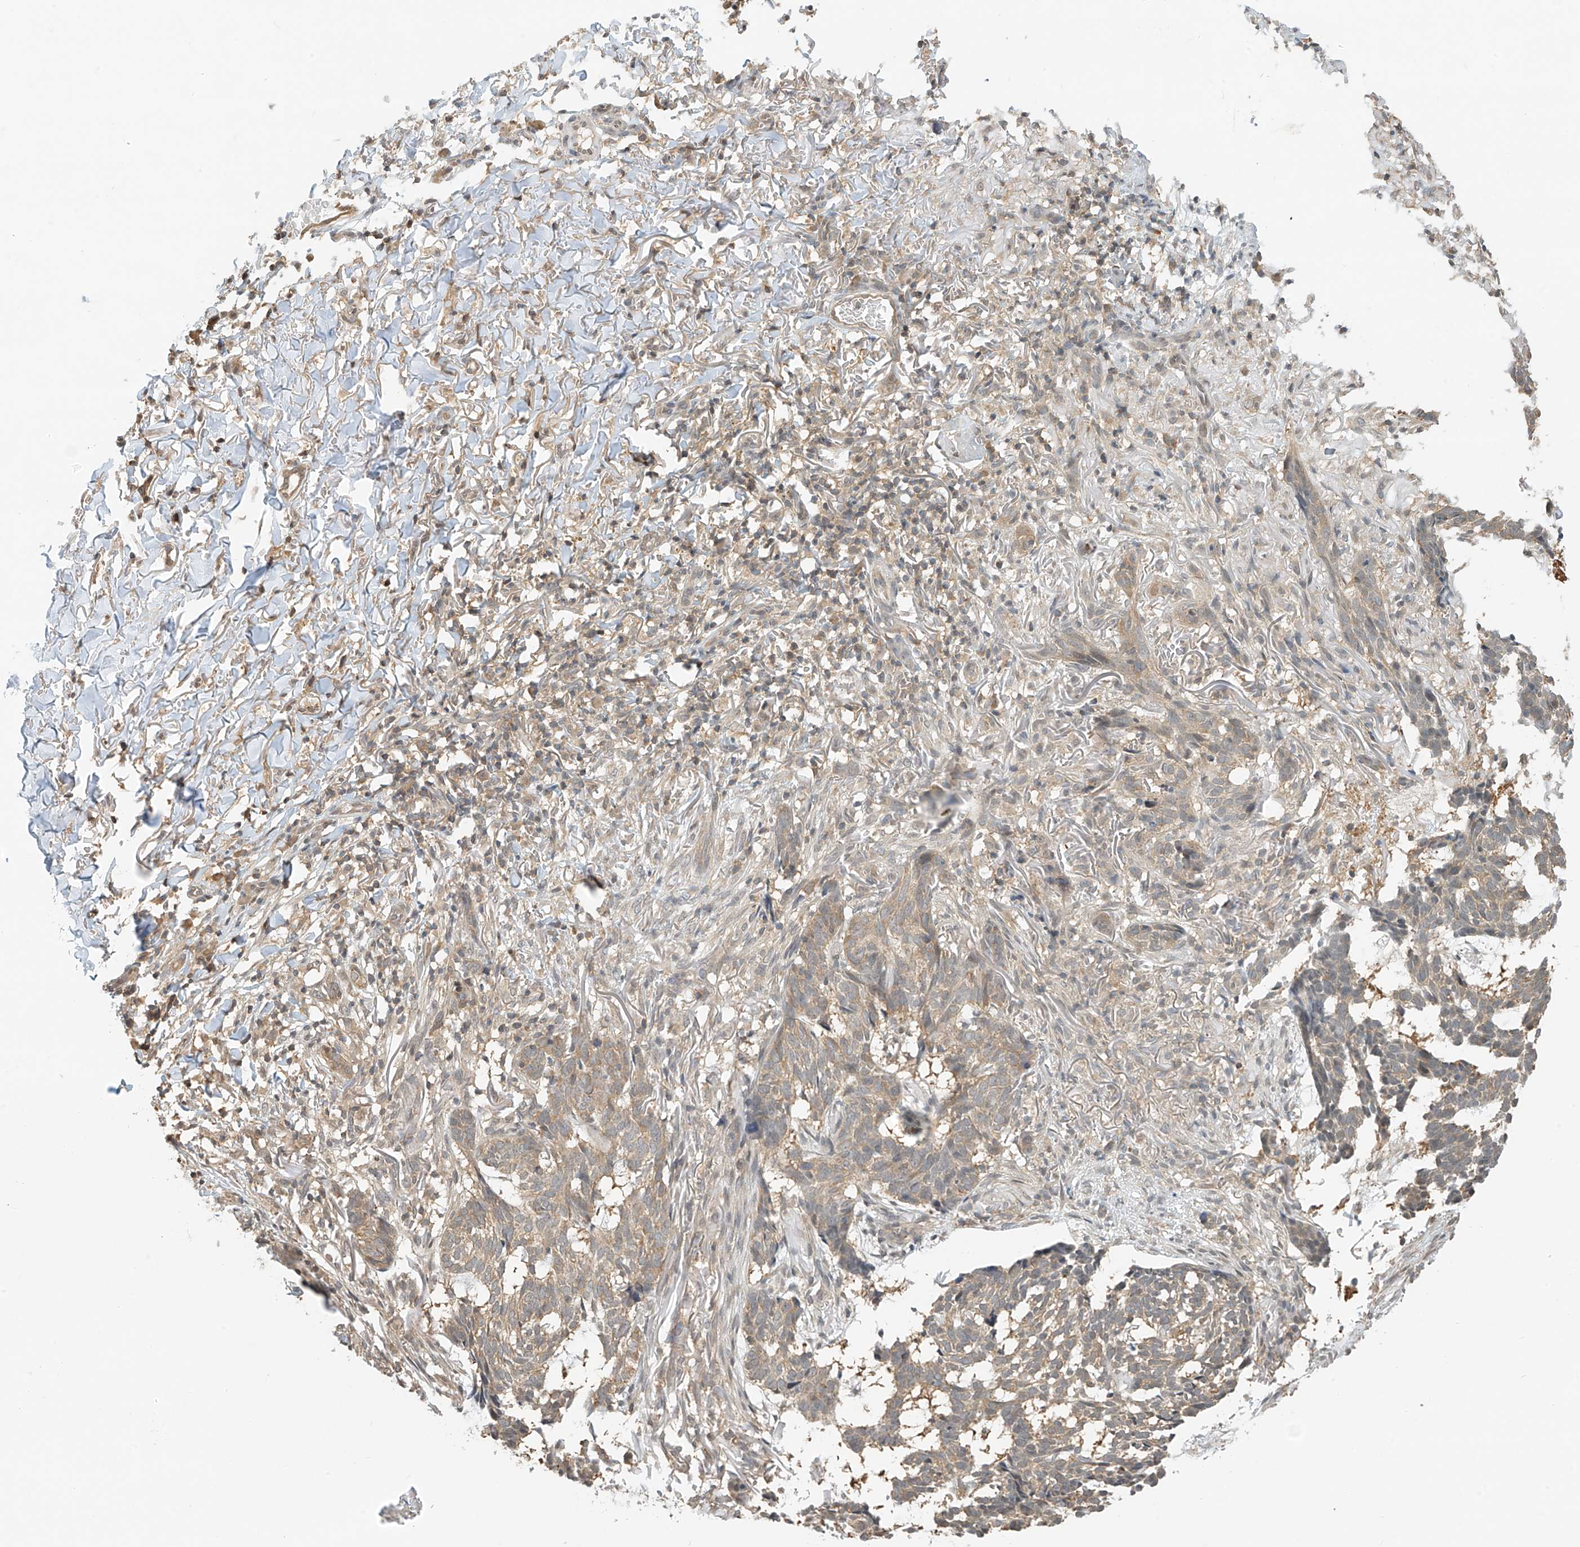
{"staining": {"intensity": "moderate", "quantity": ">75%", "location": "cytoplasmic/membranous"}, "tissue": "skin cancer", "cell_type": "Tumor cells", "image_type": "cancer", "snomed": [{"axis": "morphology", "description": "Basal cell carcinoma"}, {"axis": "topography", "description": "Skin"}], "caption": "Tumor cells reveal medium levels of moderate cytoplasmic/membranous expression in about >75% of cells in basal cell carcinoma (skin).", "gene": "PPA2", "patient": {"sex": "male", "age": 85}}